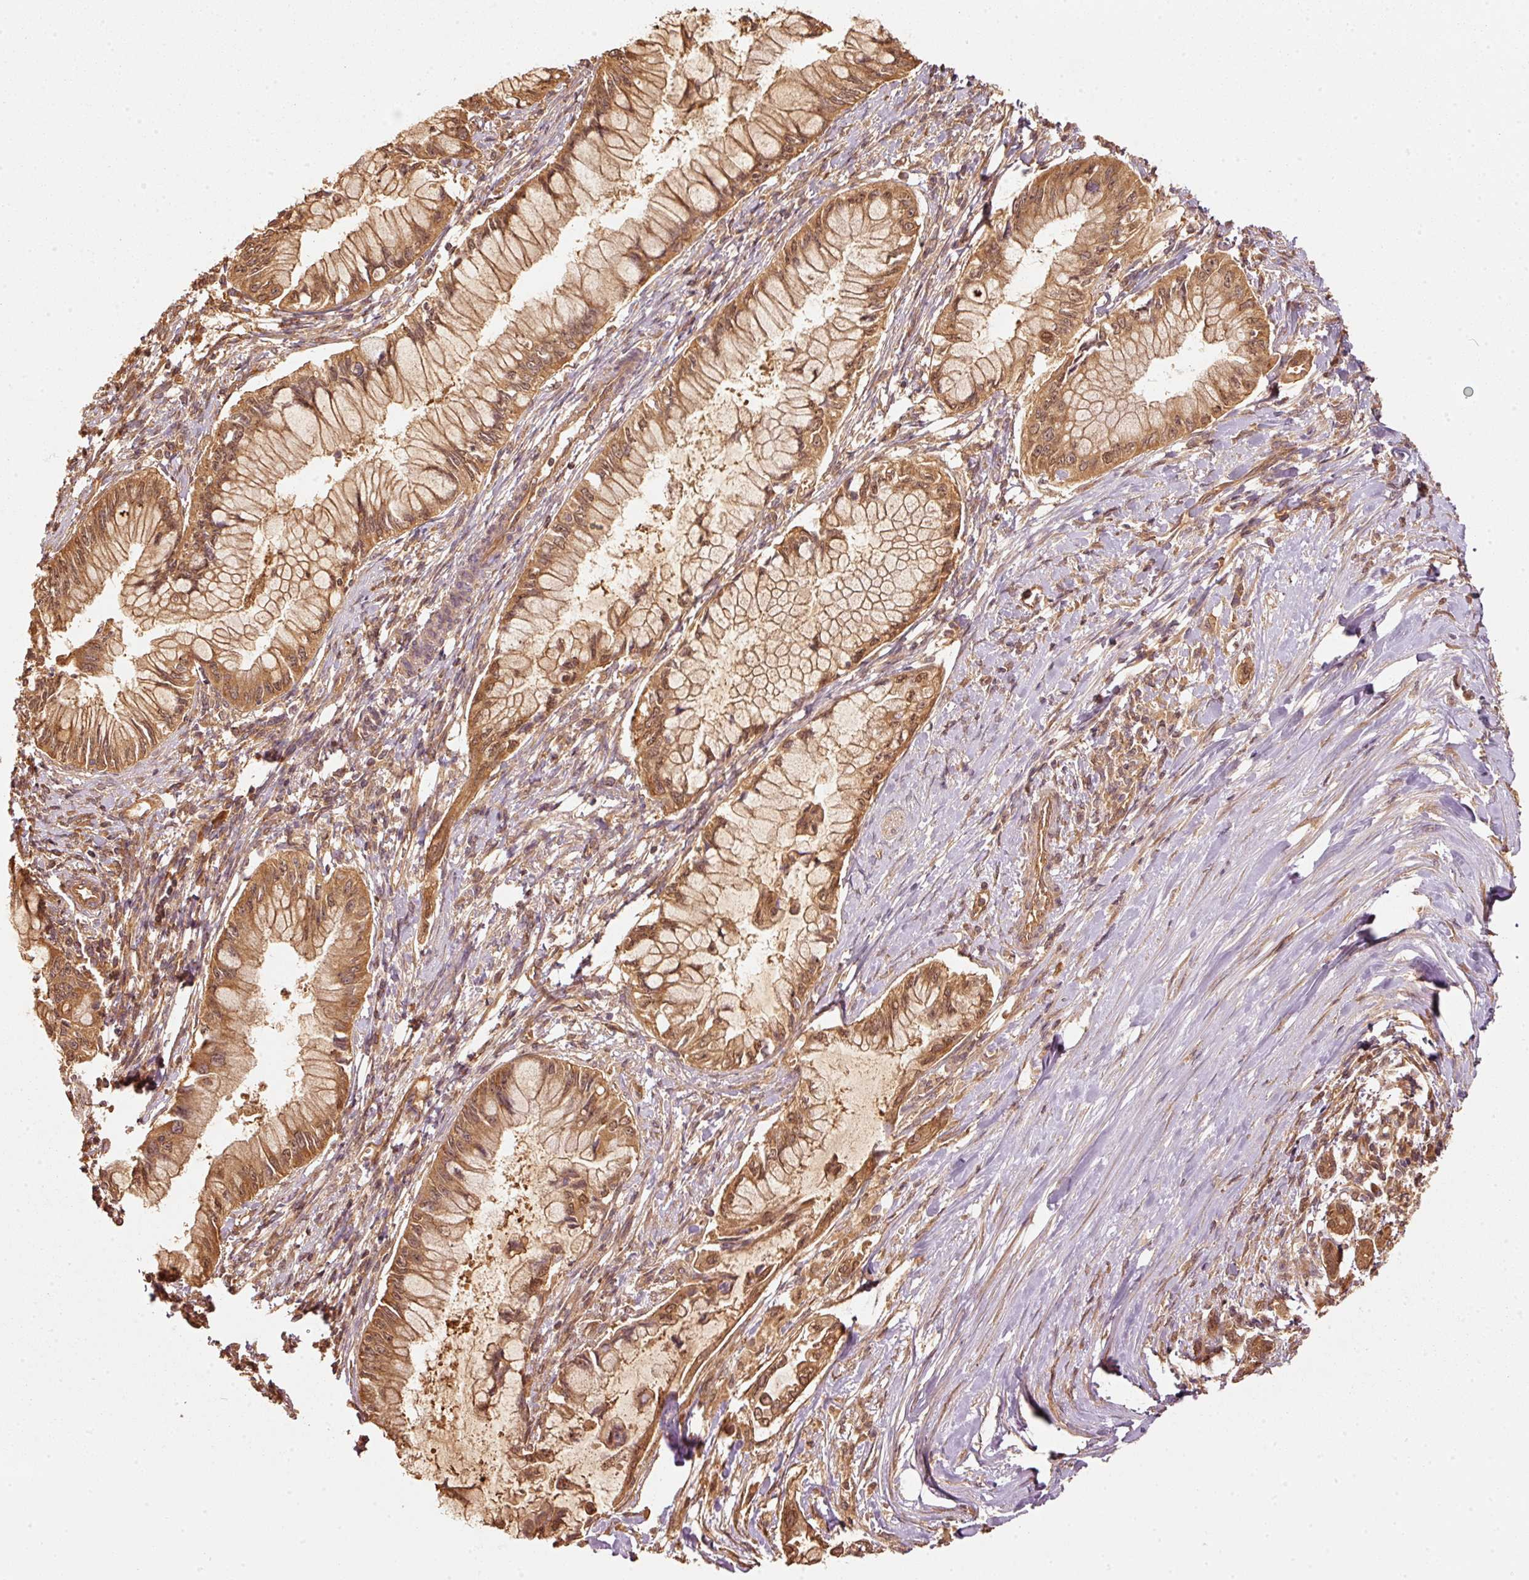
{"staining": {"intensity": "moderate", "quantity": ">75%", "location": "cytoplasmic/membranous,nuclear"}, "tissue": "pancreatic cancer", "cell_type": "Tumor cells", "image_type": "cancer", "snomed": [{"axis": "morphology", "description": "Adenocarcinoma, NOS"}, {"axis": "topography", "description": "Pancreas"}], "caption": "Adenocarcinoma (pancreatic) stained with a brown dye demonstrates moderate cytoplasmic/membranous and nuclear positive expression in about >75% of tumor cells.", "gene": "STAU1", "patient": {"sex": "male", "age": 48}}